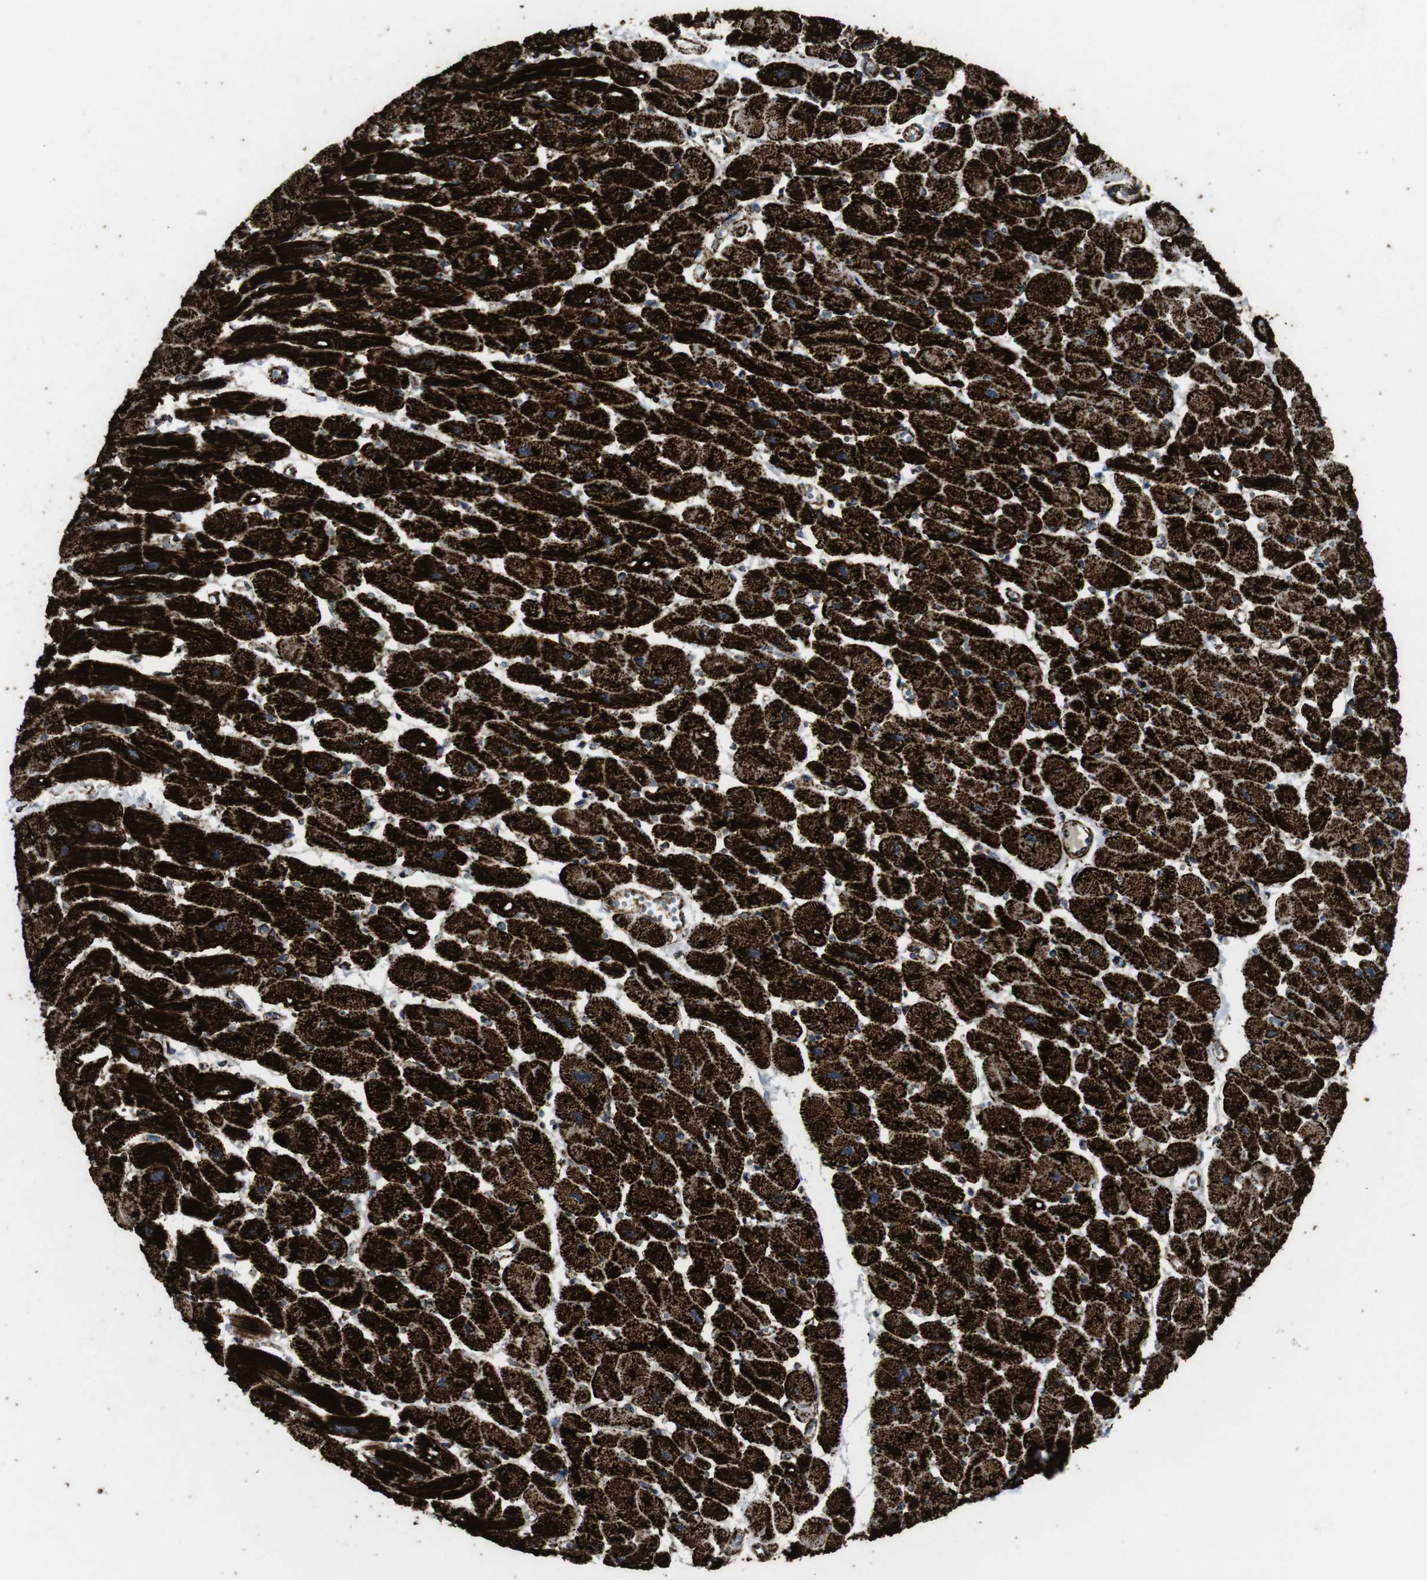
{"staining": {"intensity": "strong", "quantity": ">75%", "location": "cytoplasmic/membranous"}, "tissue": "heart muscle", "cell_type": "Cardiomyocytes", "image_type": "normal", "snomed": [{"axis": "morphology", "description": "Normal tissue, NOS"}, {"axis": "topography", "description": "Heart"}], "caption": "Immunohistochemistry (DAB) staining of normal heart muscle exhibits strong cytoplasmic/membranous protein positivity in about >75% of cardiomyocytes. The protein is shown in brown color, while the nuclei are stained blue.", "gene": "ATP5F1A", "patient": {"sex": "female", "age": 54}}